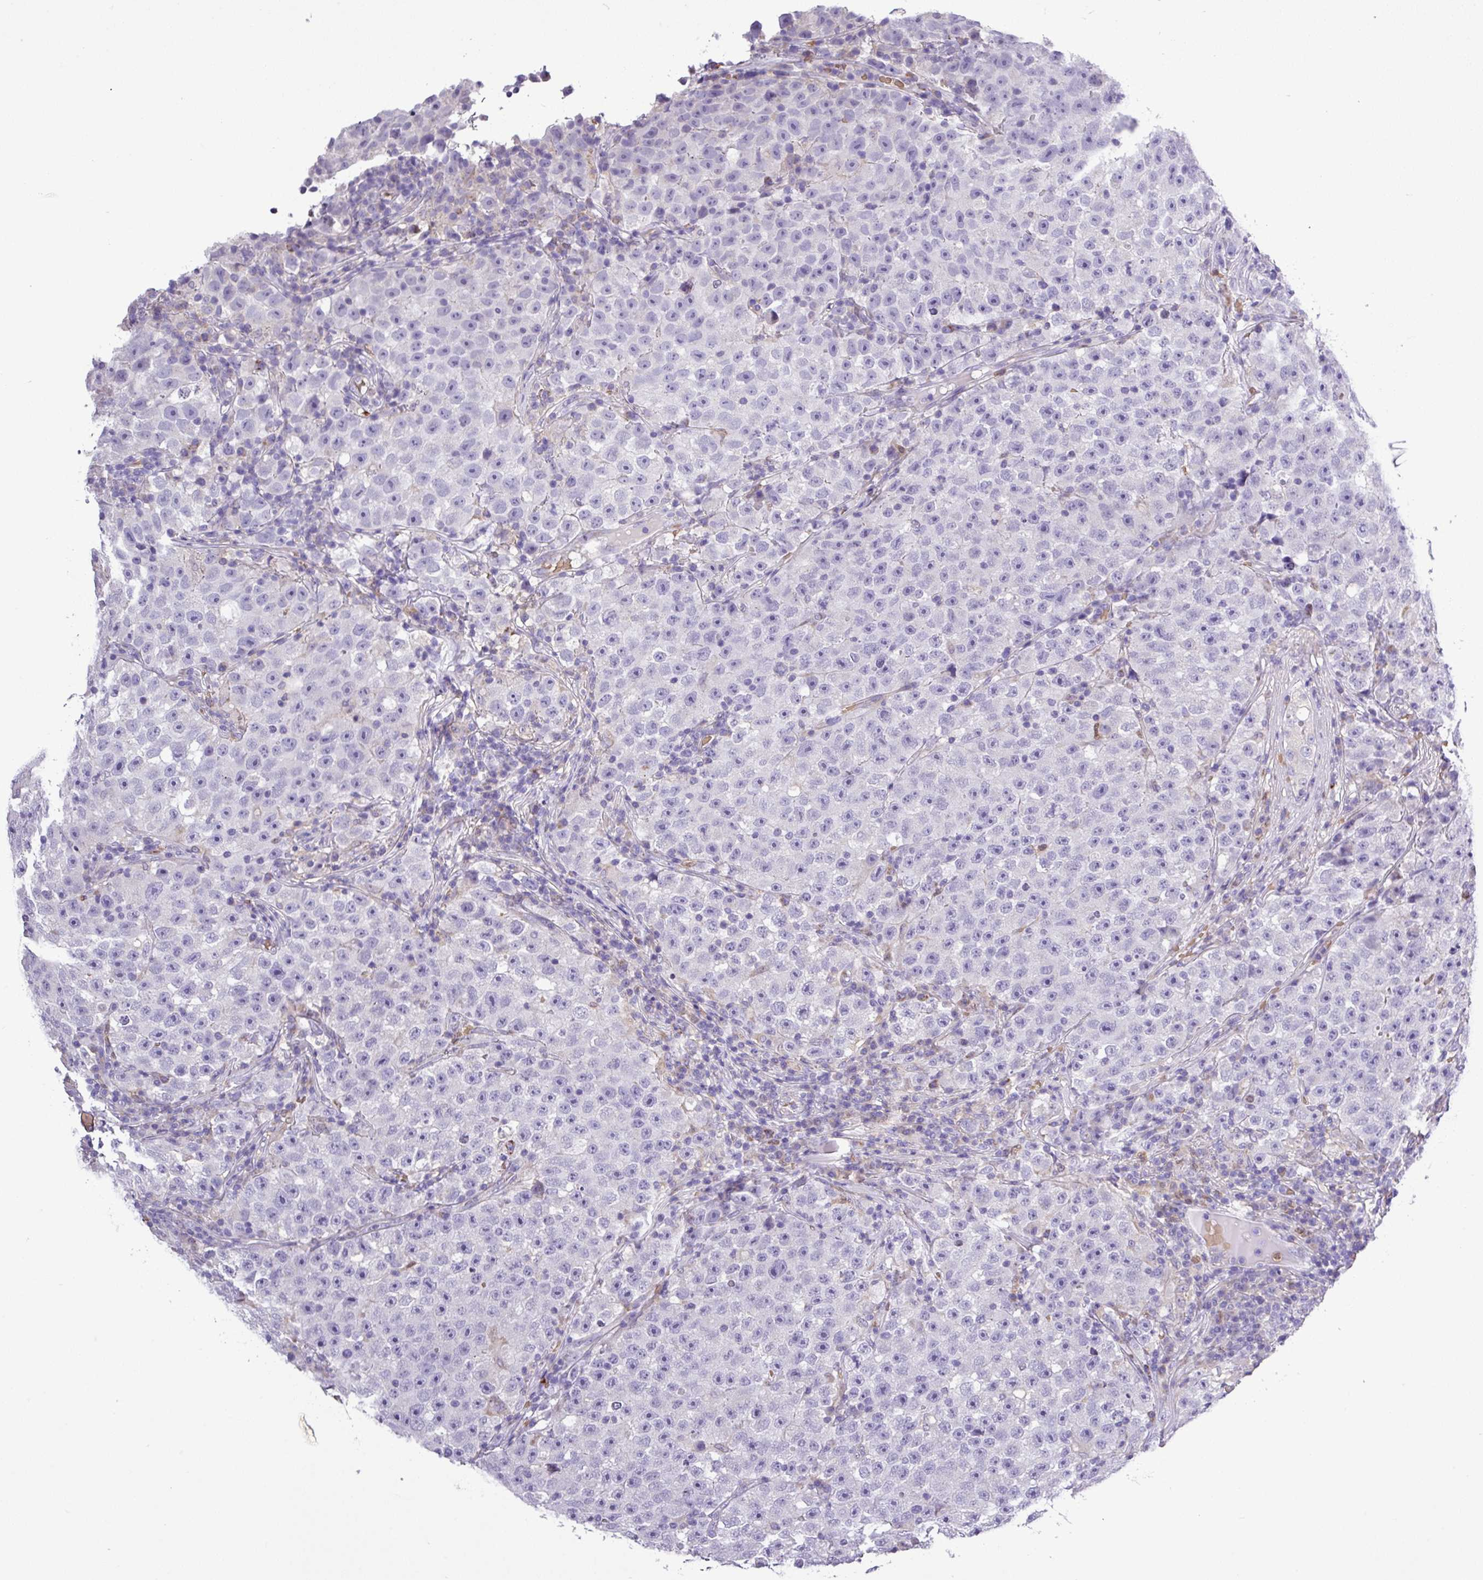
{"staining": {"intensity": "negative", "quantity": "none", "location": "none"}, "tissue": "testis cancer", "cell_type": "Tumor cells", "image_type": "cancer", "snomed": [{"axis": "morphology", "description": "Seminoma, NOS"}, {"axis": "topography", "description": "Testis"}], "caption": "Tumor cells are negative for protein expression in human testis seminoma.", "gene": "MGAT4B", "patient": {"sex": "male", "age": 22}}